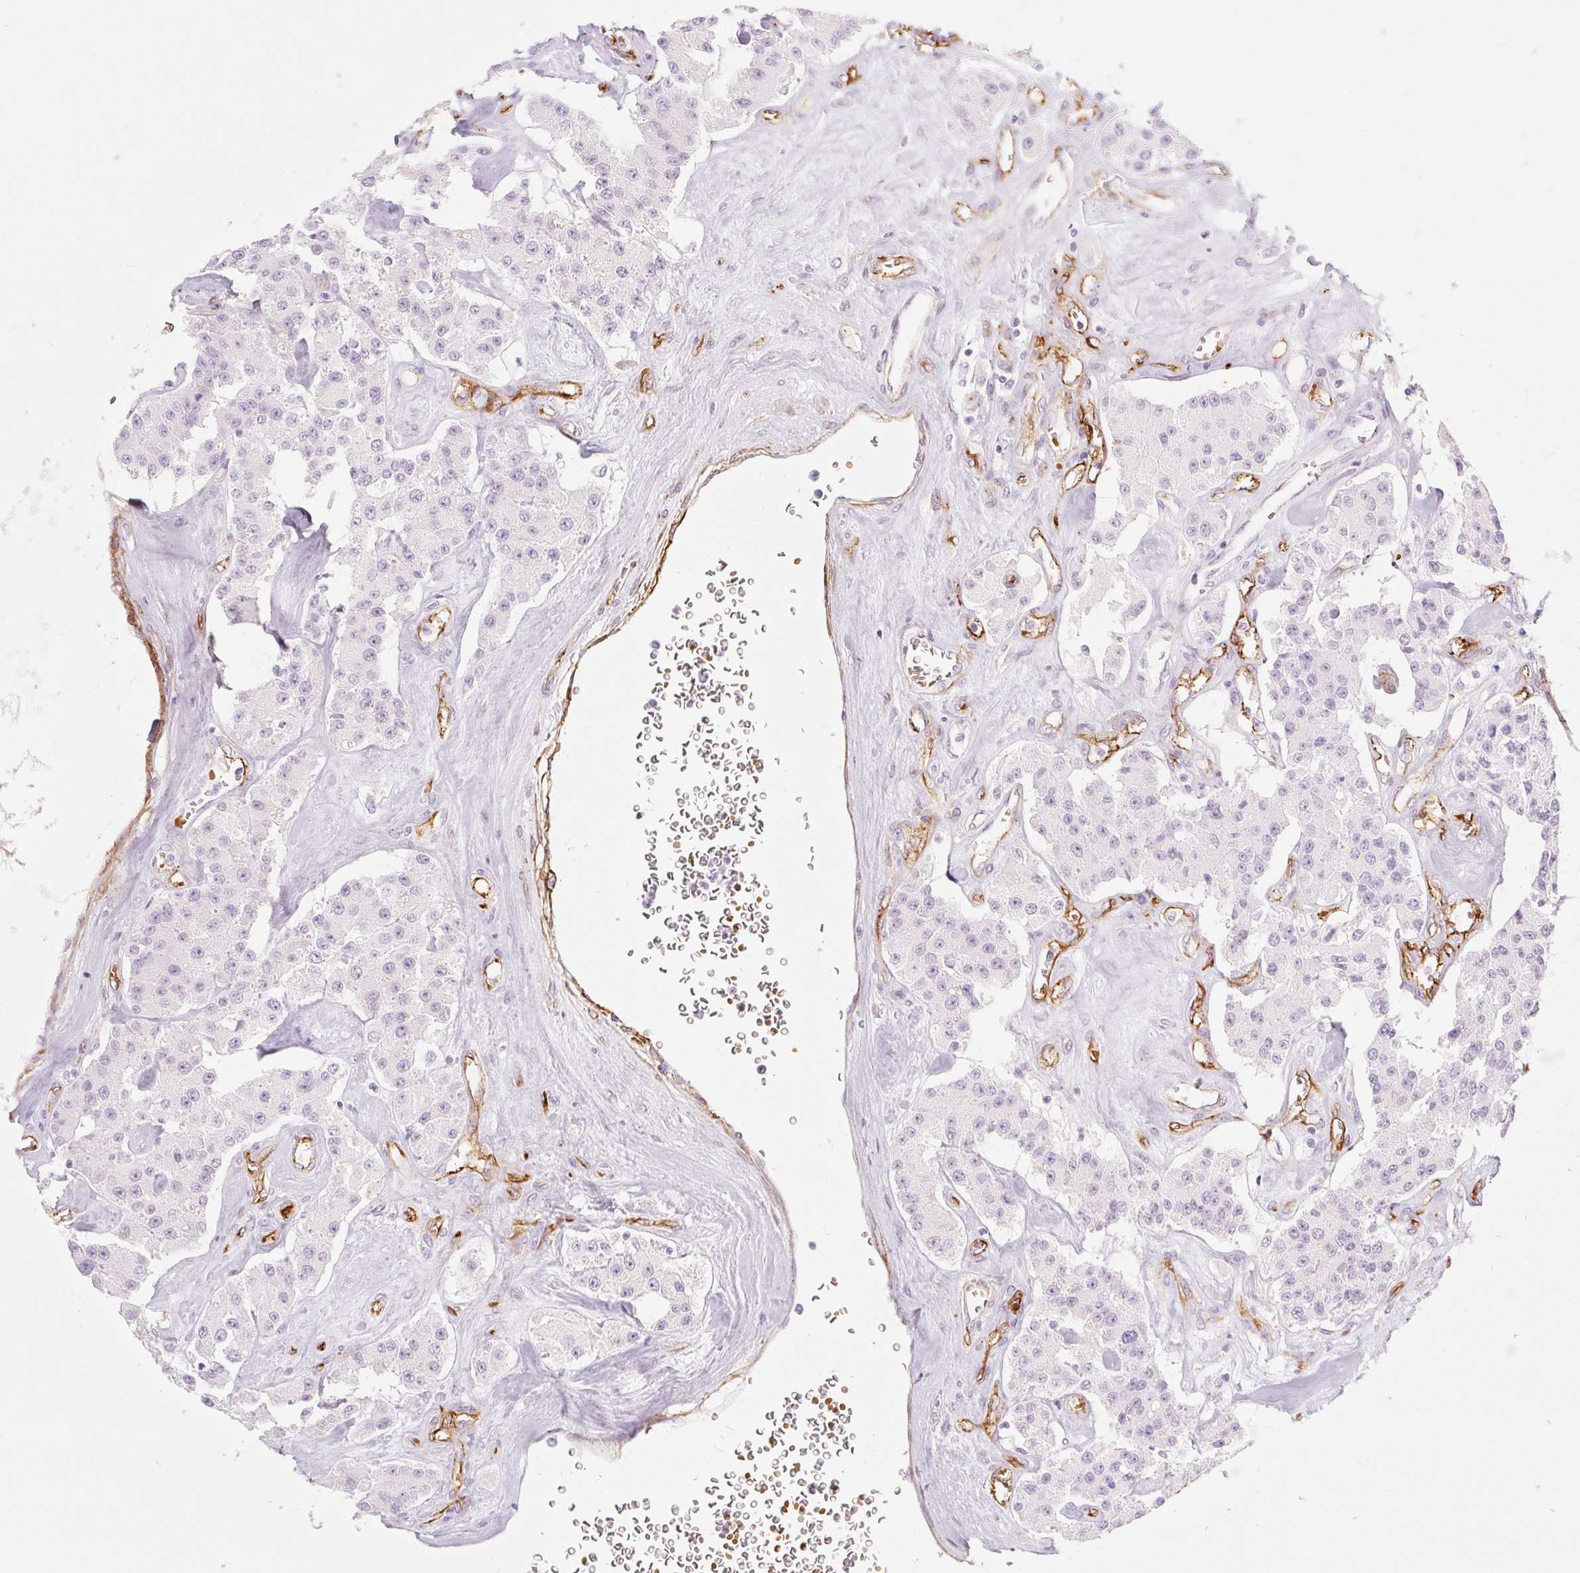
{"staining": {"intensity": "negative", "quantity": "none", "location": "none"}, "tissue": "carcinoid", "cell_type": "Tumor cells", "image_type": "cancer", "snomed": [{"axis": "morphology", "description": "Carcinoid, malignant, NOS"}, {"axis": "topography", "description": "Pancreas"}], "caption": "Tumor cells show no significant protein expression in carcinoid (malignant). The staining was performed using DAB to visualize the protein expression in brown, while the nuclei were stained in blue with hematoxylin (Magnification: 20x).", "gene": "TAF1L", "patient": {"sex": "male", "age": 41}}